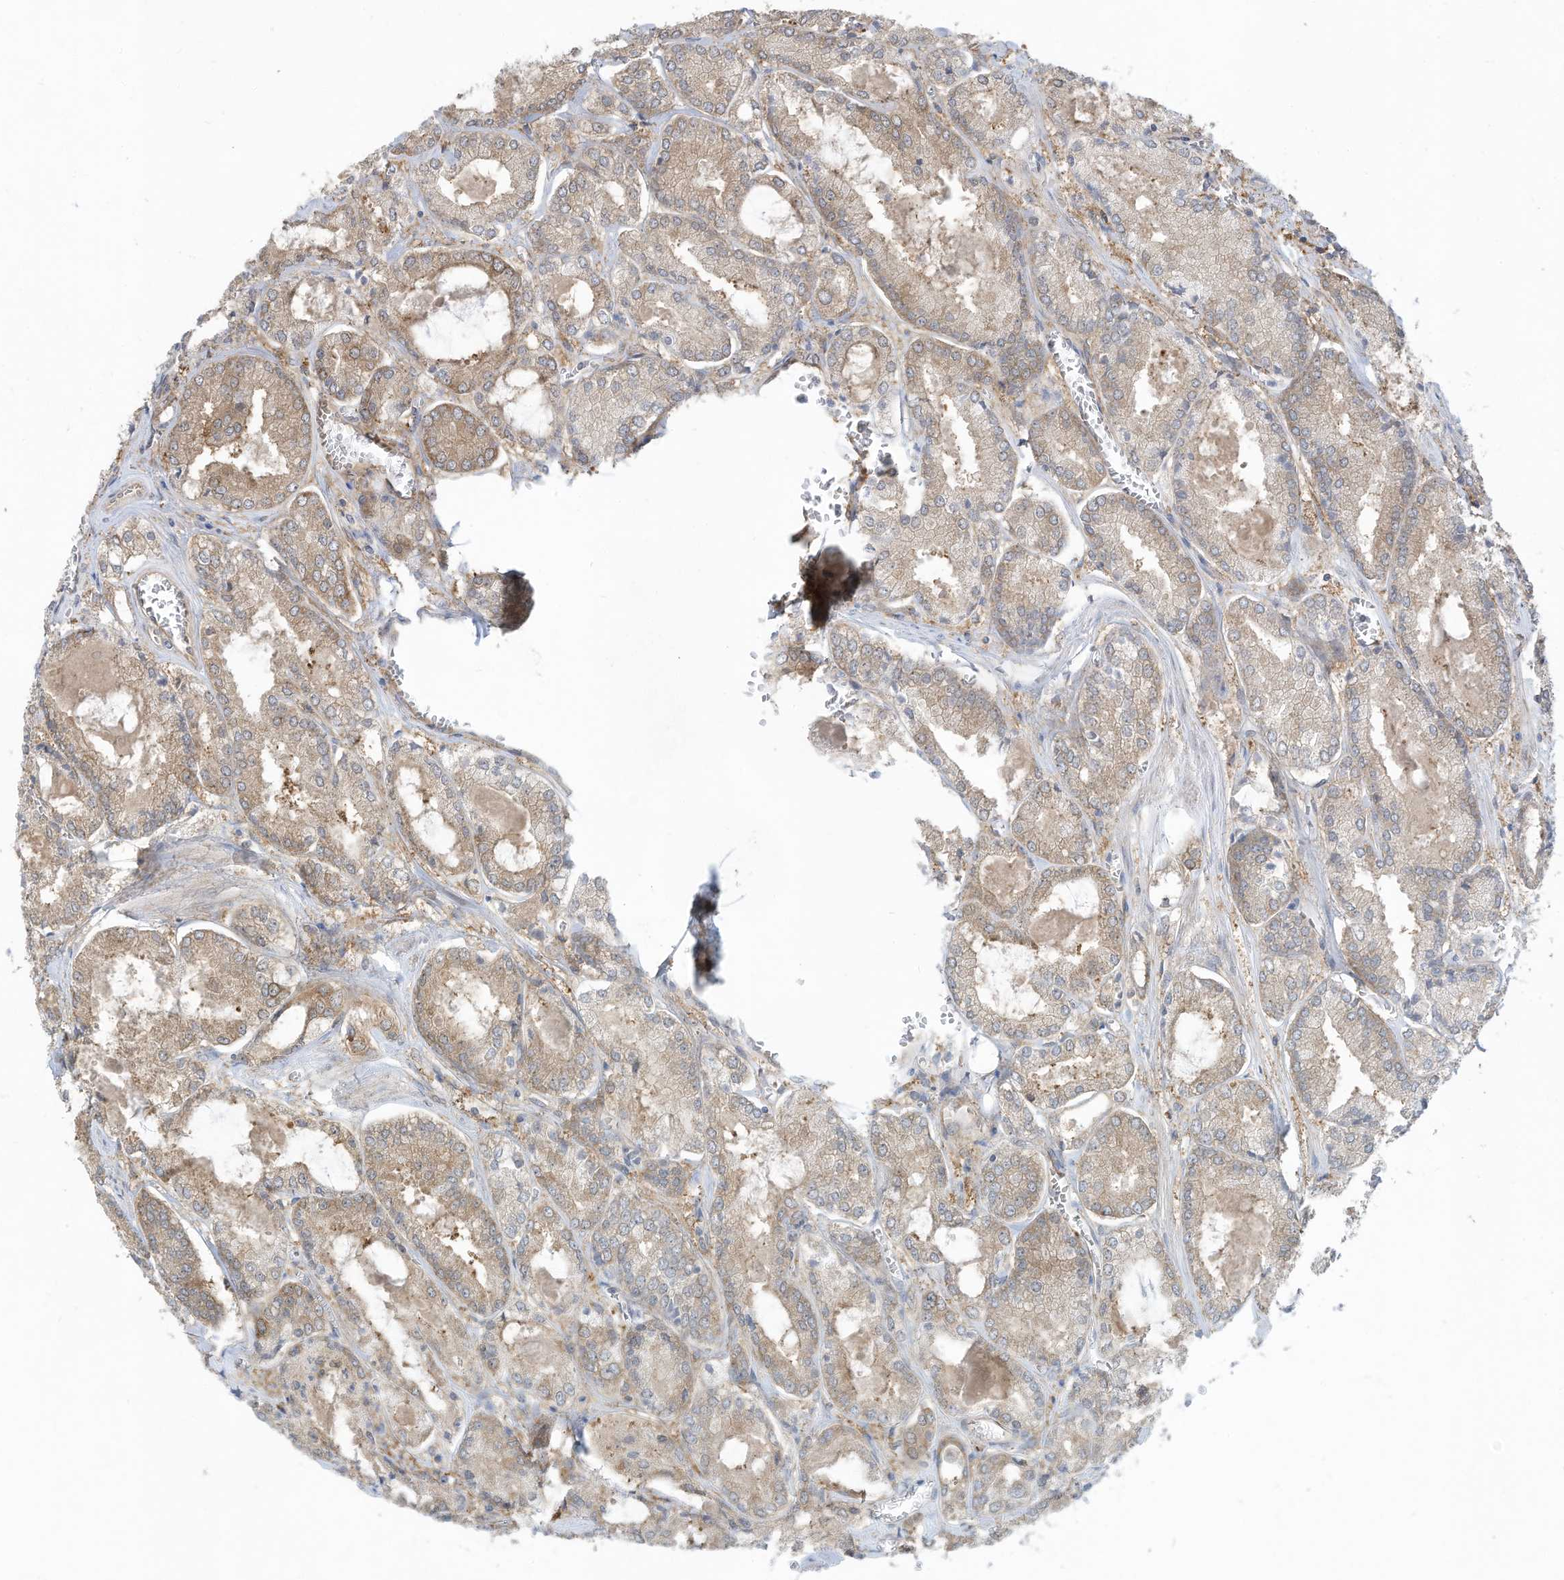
{"staining": {"intensity": "weak", "quantity": "25%-75%", "location": "cytoplasmic/membranous"}, "tissue": "prostate cancer", "cell_type": "Tumor cells", "image_type": "cancer", "snomed": [{"axis": "morphology", "description": "Adenocarcinoma, Low grade"}, {"axis": "topography", "description": "Prostate"}], "caption": "The photomicrograph reveals staining of low-grade adenocarcinoma (prostate), revealing weak cytoplasmic/membranous protein staining (brown color) within tumor cells.", "gene": "USE1", "patient": {"sex": "male", "age": 67}}